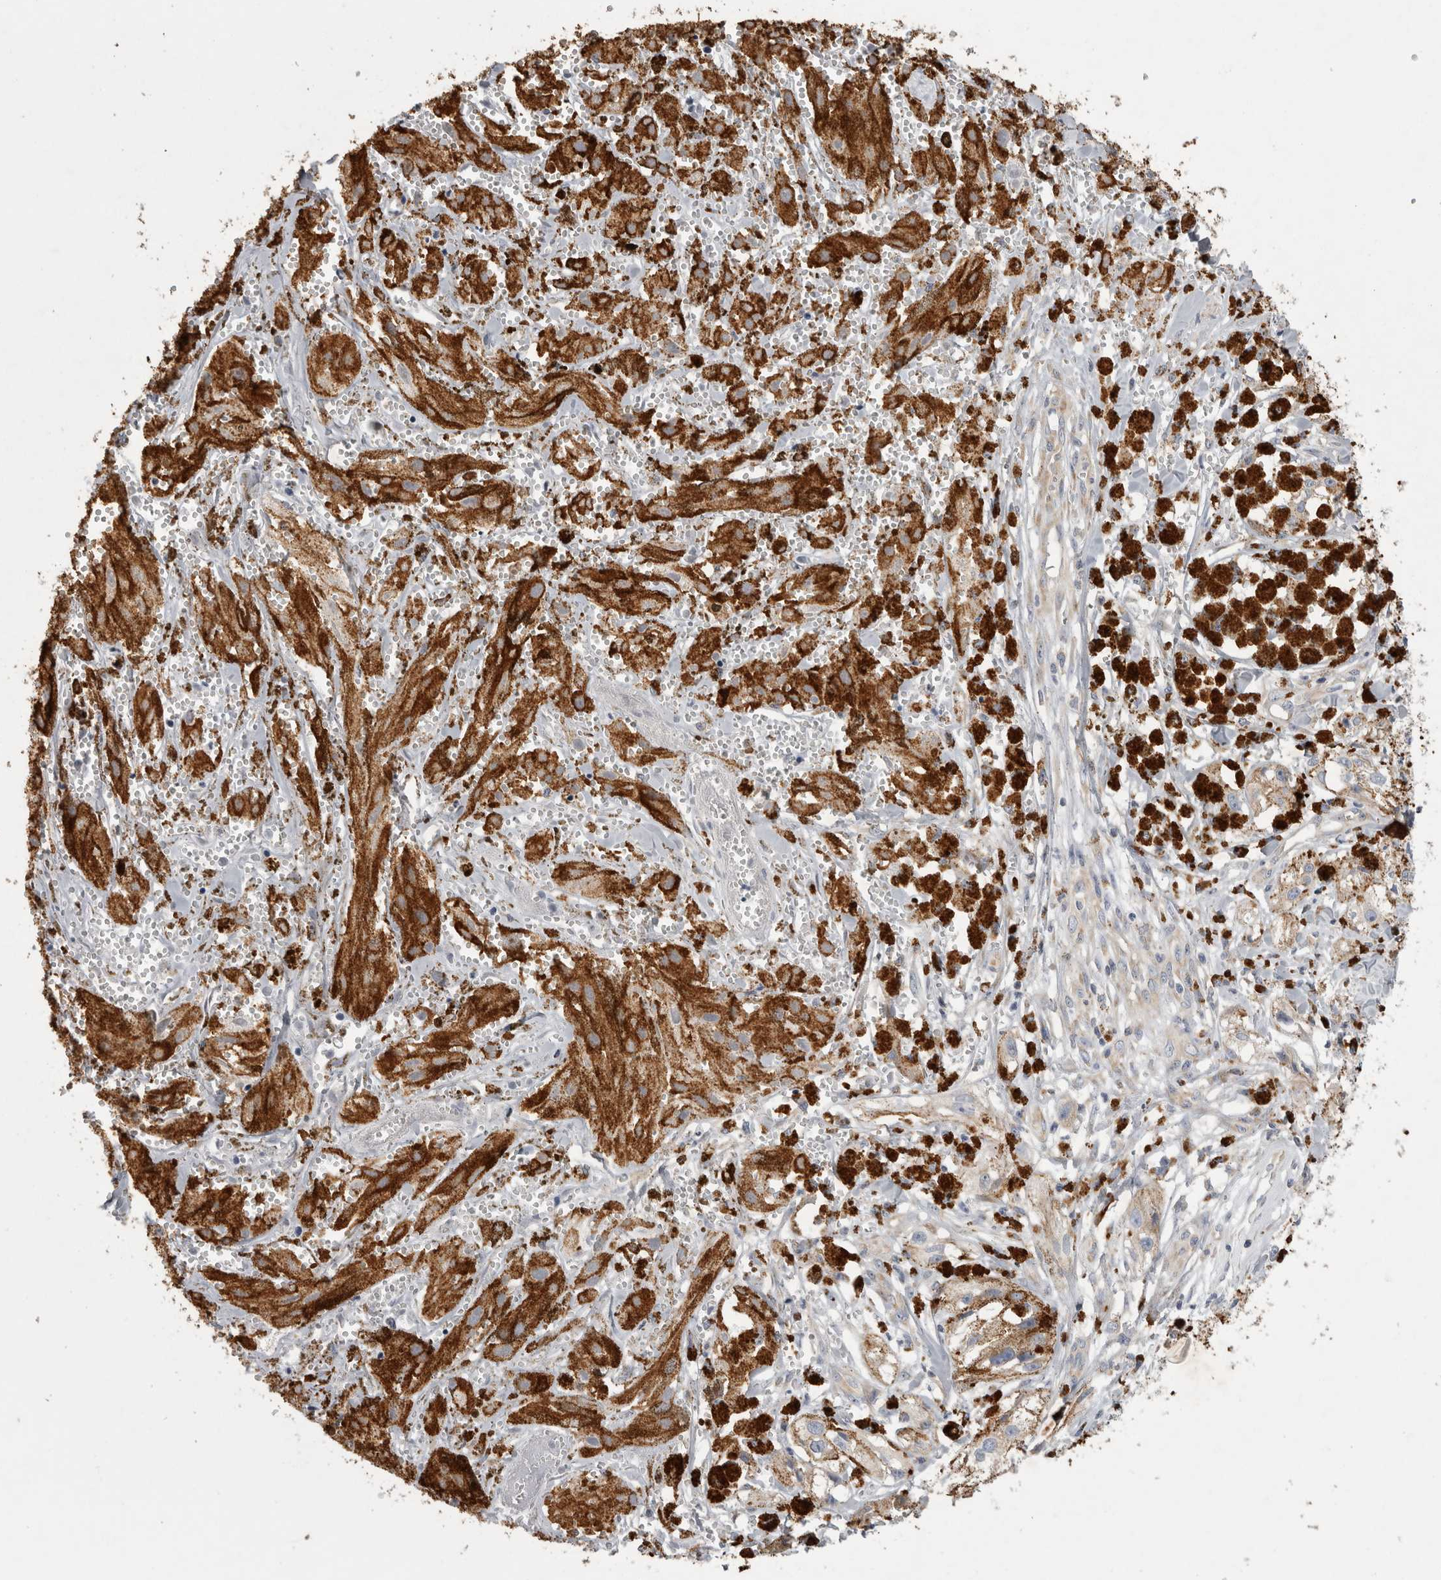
{"staining": {"intensity": "moderate", "quantity": ">75%", "location": "cytoplasmic/membranous"}, "tissue": "melanoma", "cell_type": "Tumor cells", "image_type": "cancer", "snomed": [{"axis": "morphology", "description": "Malignant melanoma, NOS"}, {"axis": "topography", "description": "Skin"}], "caption": "Melanoma stained with IHC reveals moderate cytoplasmic/membranous expression in about >75% of tumor cells.", "gene": "PRRC2C", "patient": {"sex": "male", "age": 88}}